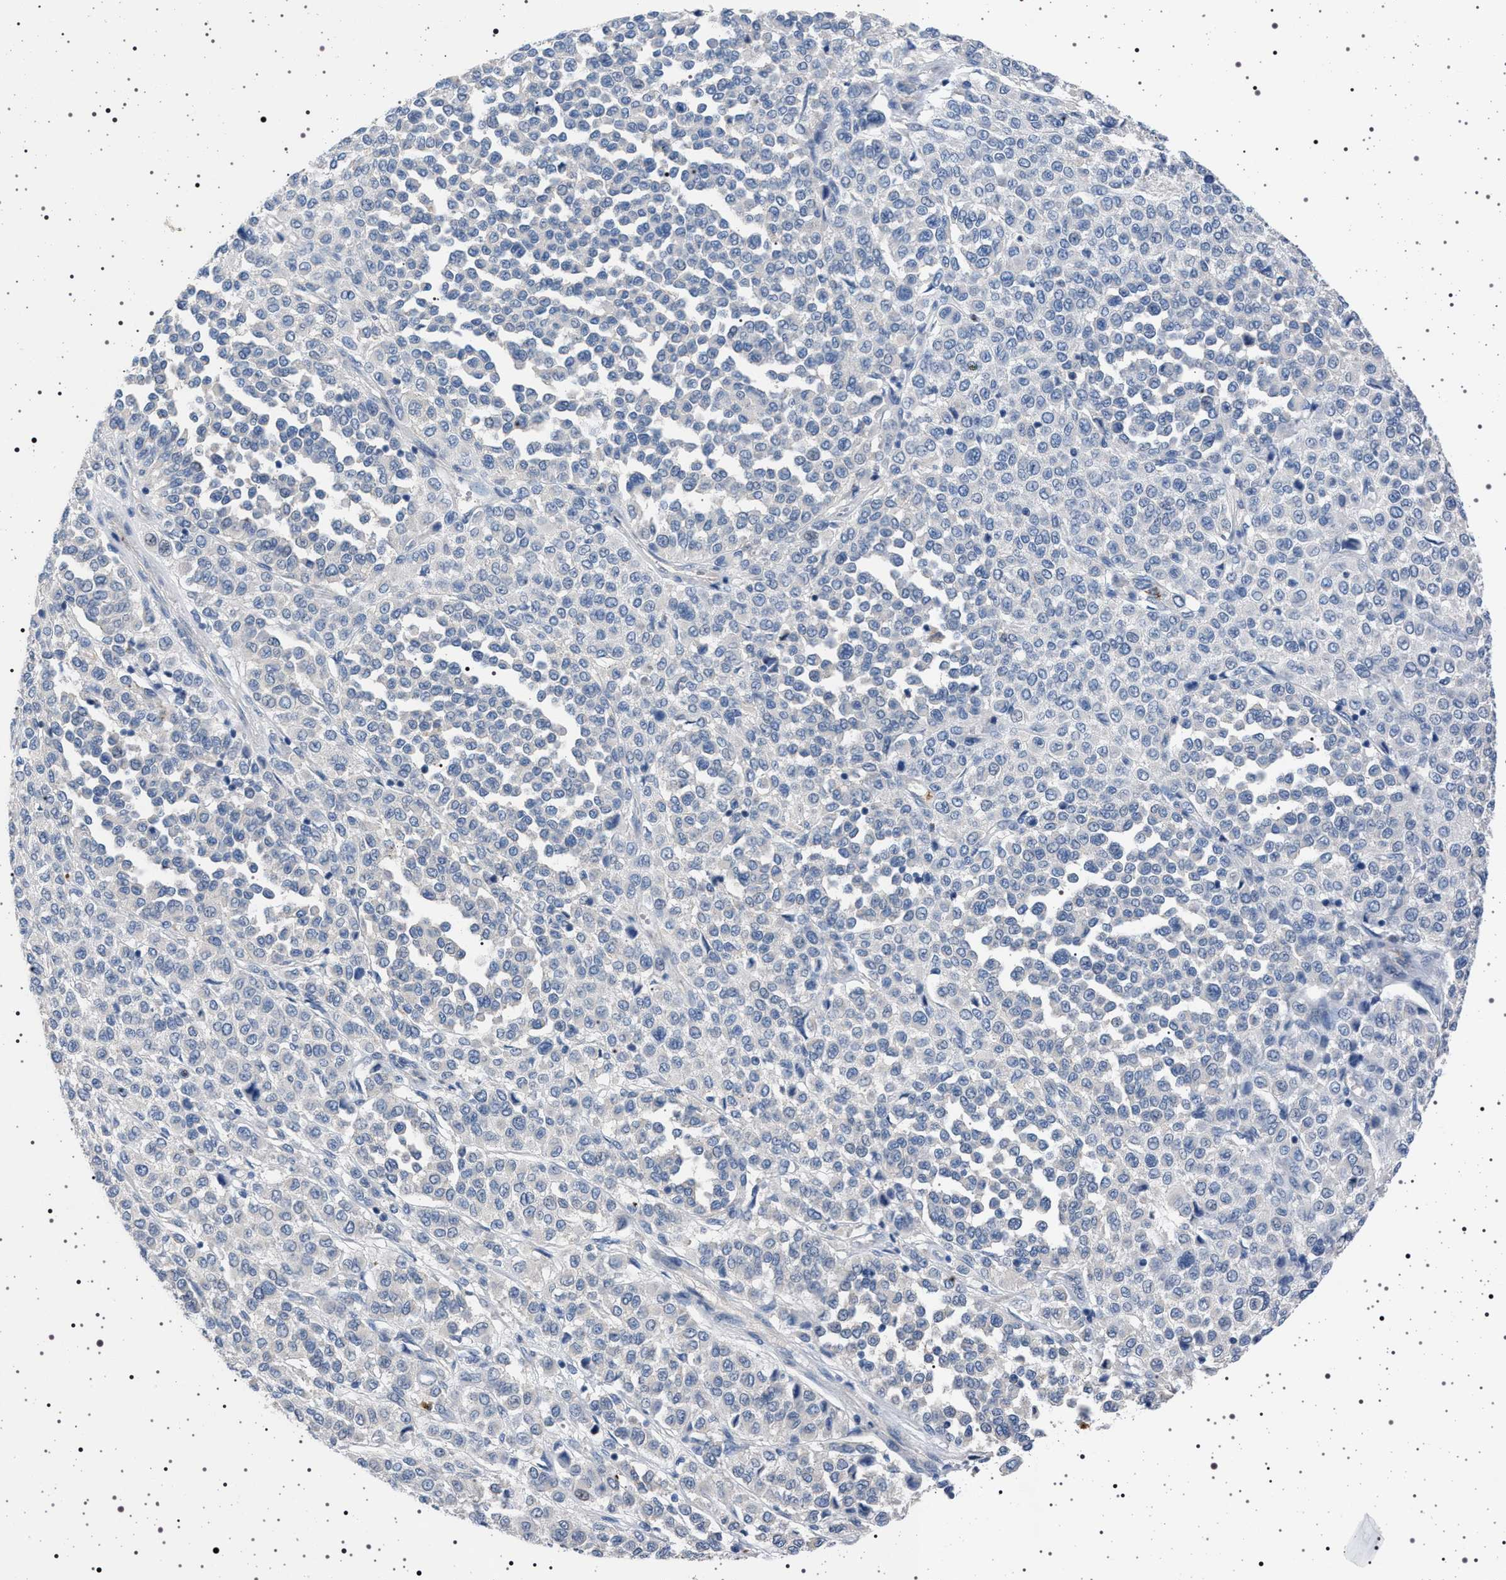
{"staining": {"intensity": "negative", "quantity": "none", "location": "none"}, "tissue": "melanoma", "cell_type": "Tumor cells", "image_type": "cancer", "snomed": [{"axis": "morphology", "description": "Malignant melanoma, Metastatic site"}, {"axis": "topography", "description": "Pancreas"}], "caption": "This is a histopathology image of immunohistochemistry (IHC) staining of malignant melanoma (metastatic site), which shows no staining in tumor cells. (Stains: DAB IHC with hematoxylin counter stain, Microscopy: brightfield microscopy at high magnification).", "gene": "NAT9", "patient": {"sex": "female", "age": 30}}